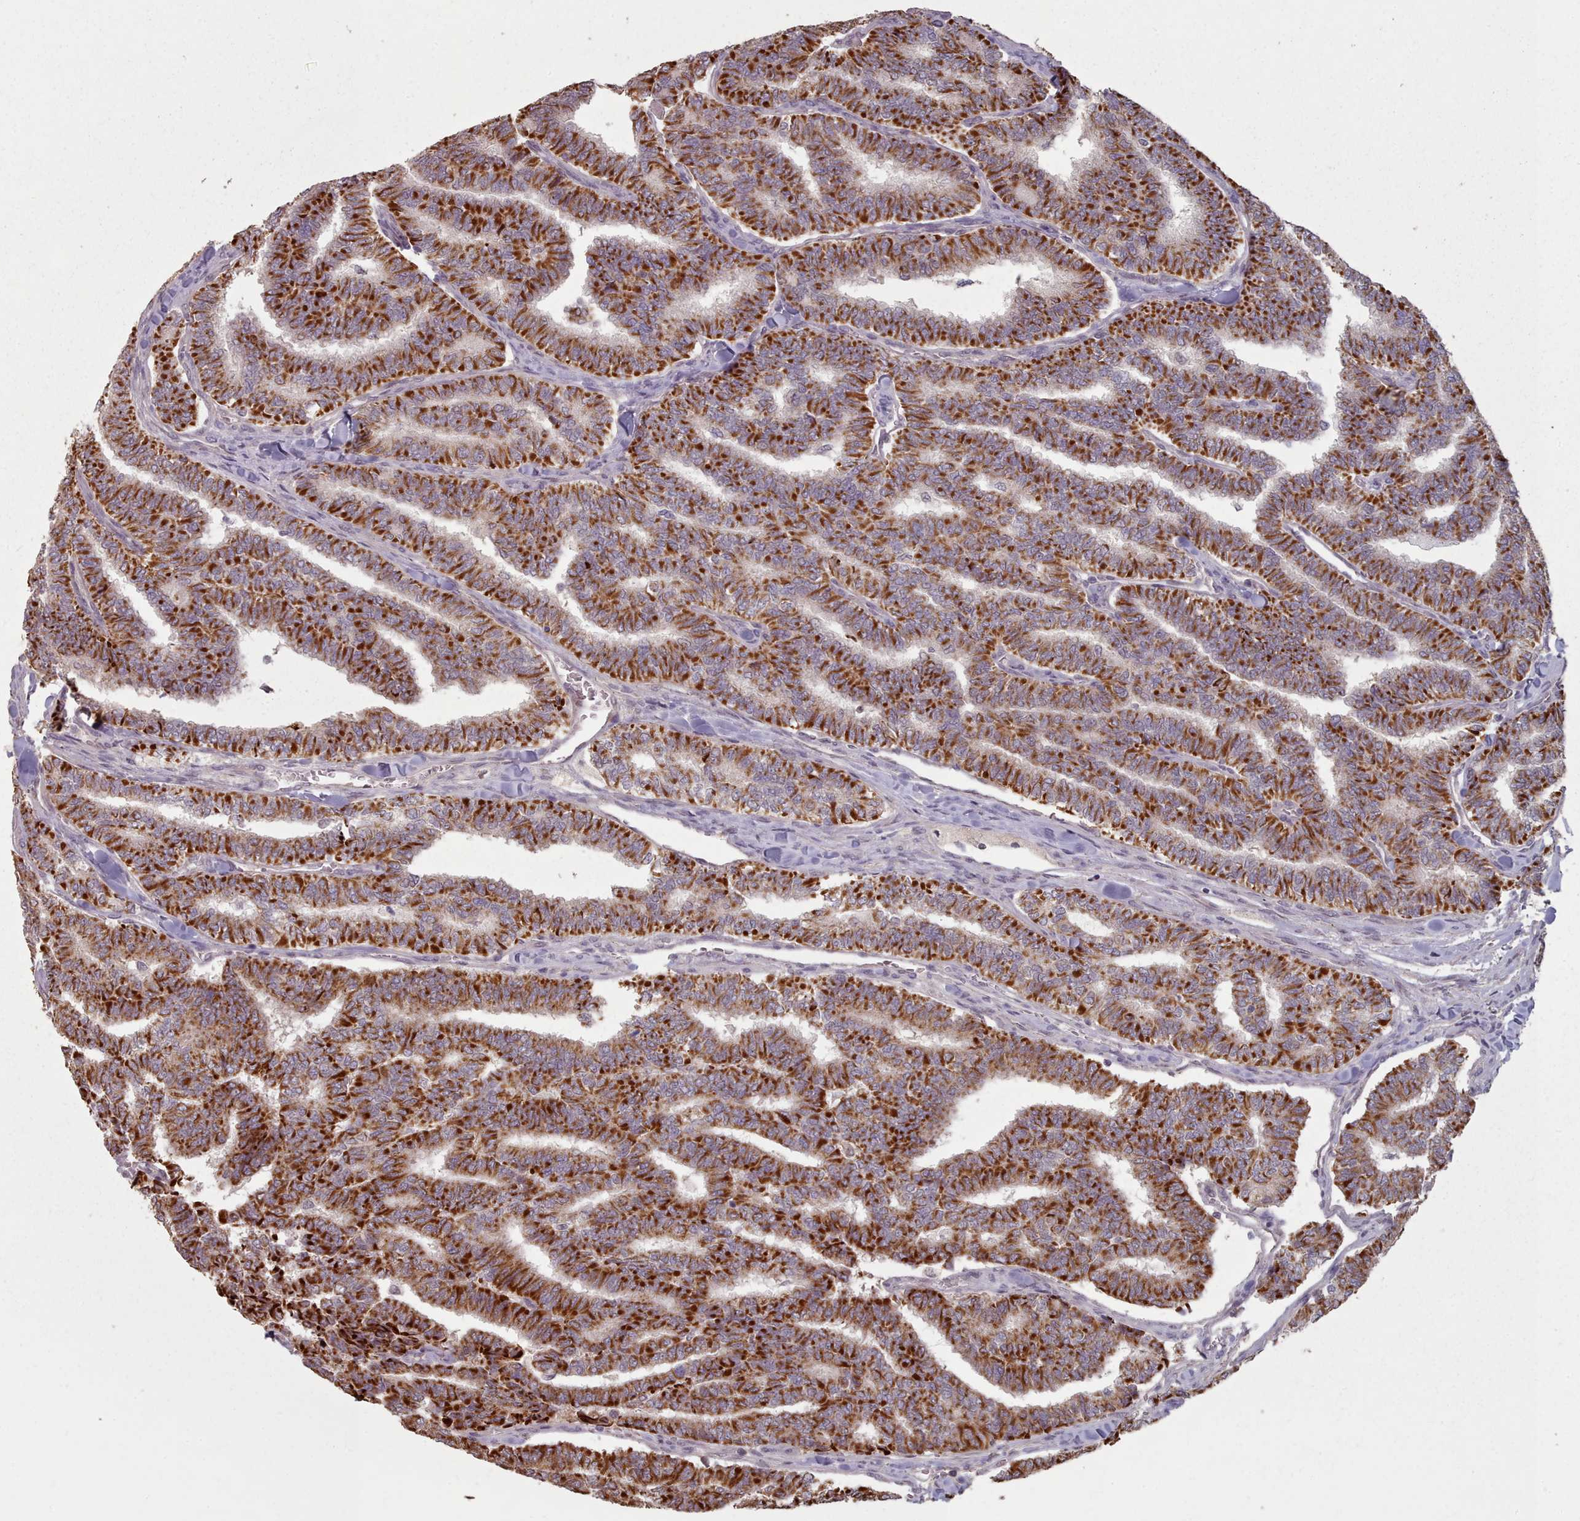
{"staining": {"intensity": "strong", "quantity": ">75%", "location": "cytoplasmic/membranous"}, "tissue": "thyroid cancer", "cell_type": "Tumor cells", "image_type": "cancer", "snomed": [{"axis": "morphology", "description": "Papillary adenocarcinoma, NOS"}, {"axis": "topography", "description": "Thyroid gland"}], "caption": "About >75% of tumor cells in human papillary adenocarcinoma (thyroid) exhibit strong cytoplasmic/membranous protein staining as visualized by brown immunohistochemical staining.", "gene": "ERCC6L", "patient": {"sex": "female", "age": 35}}